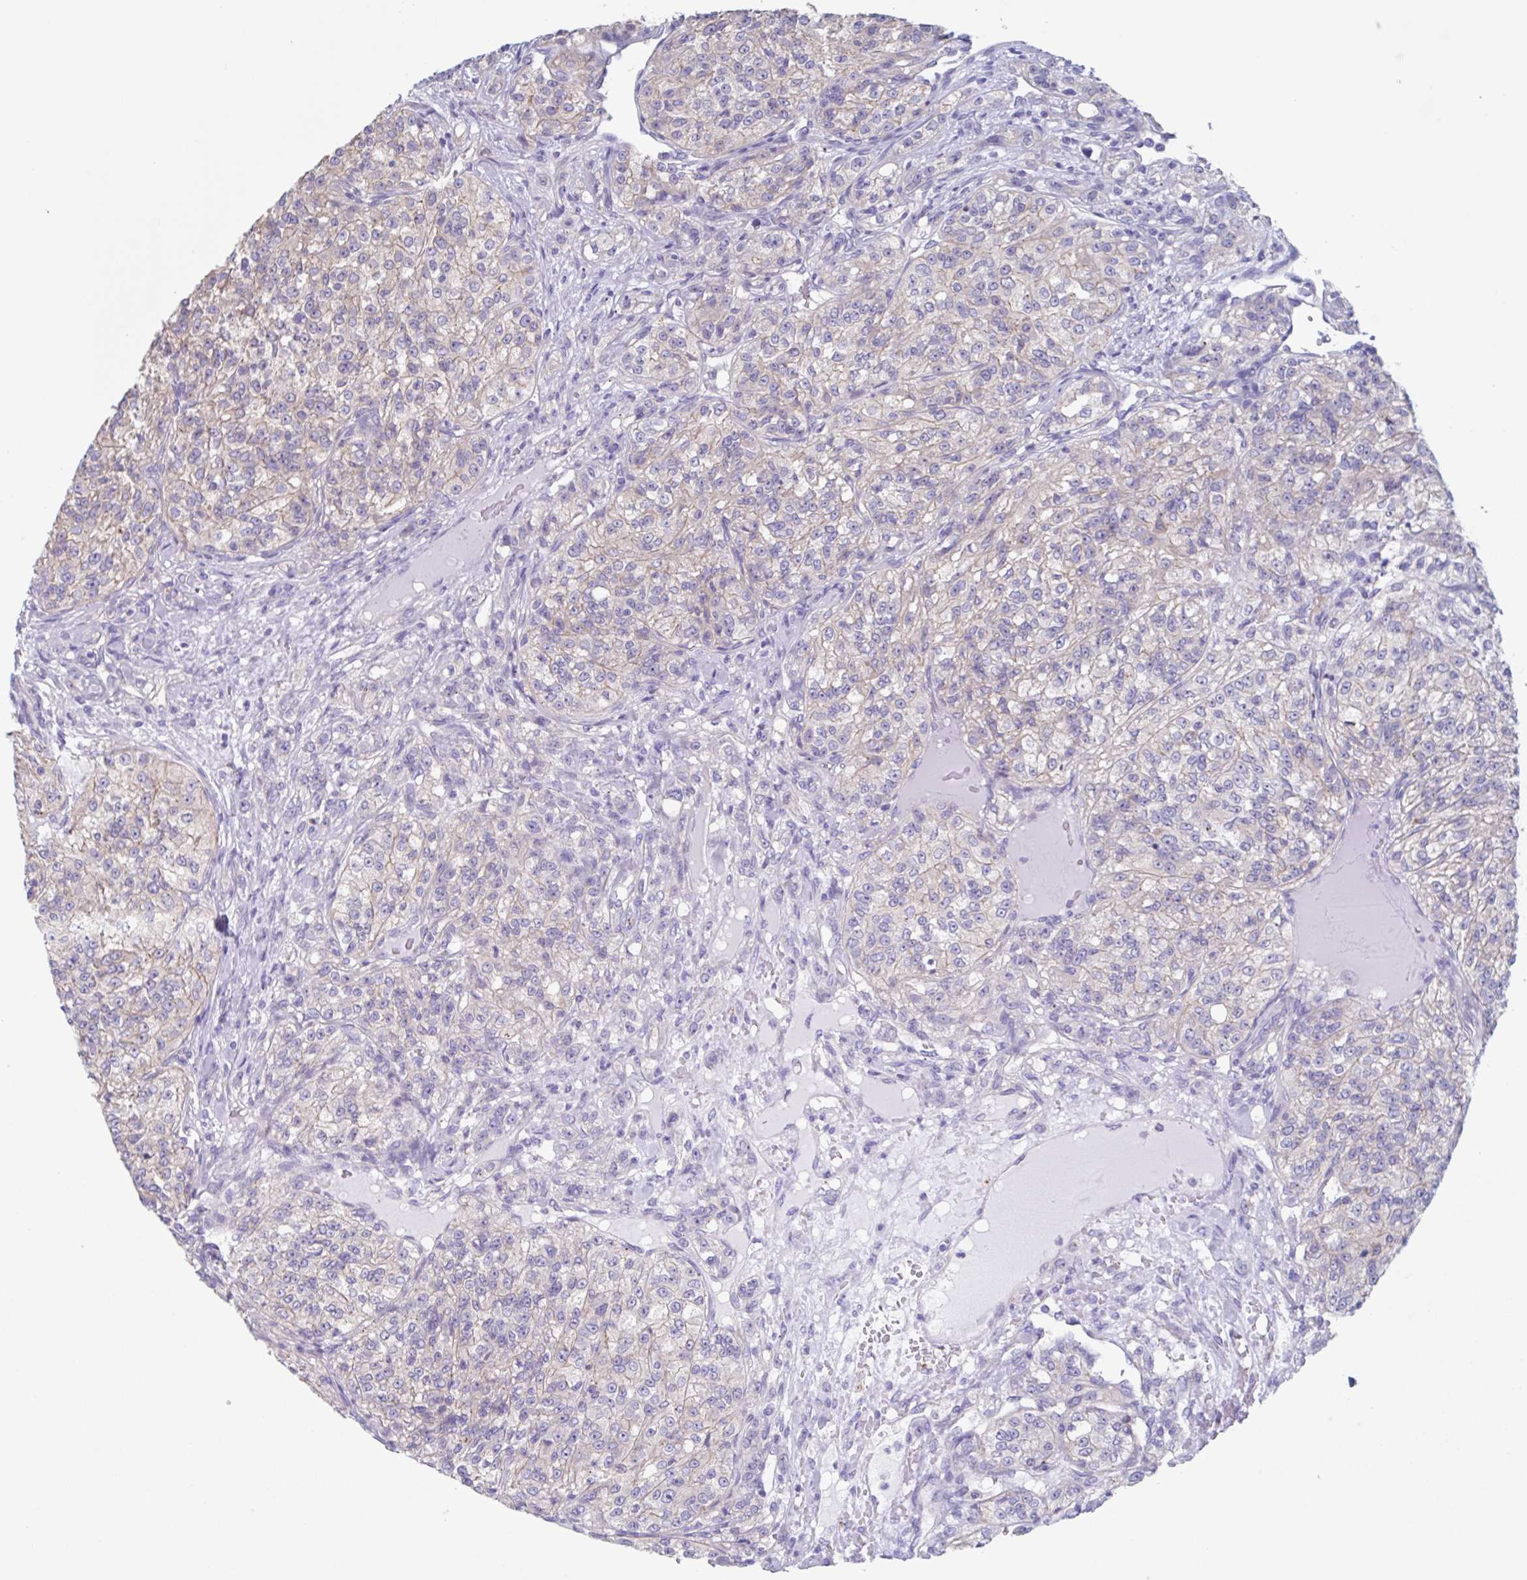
{"staining": {"intensity": "weak", "quantity": "<25%", "location": "cytoplasmic/membranous"}, "tissue": "renal cancer", "cell_type": "Tumor cells", "image_type": "cancer", "snomed": [{"axis": "morphology", "description": "Adenocarcinoma, NOS"}, {"axis": "topography", "description": "Kidney"}], "caption": "Immunohistochemistry image of renal adenocarcinoma stained for a protein (brown), which reveals no positivity in tumor cells.", "gene": "CHMP5", "patient": {"sex": "female", "age": 63}}